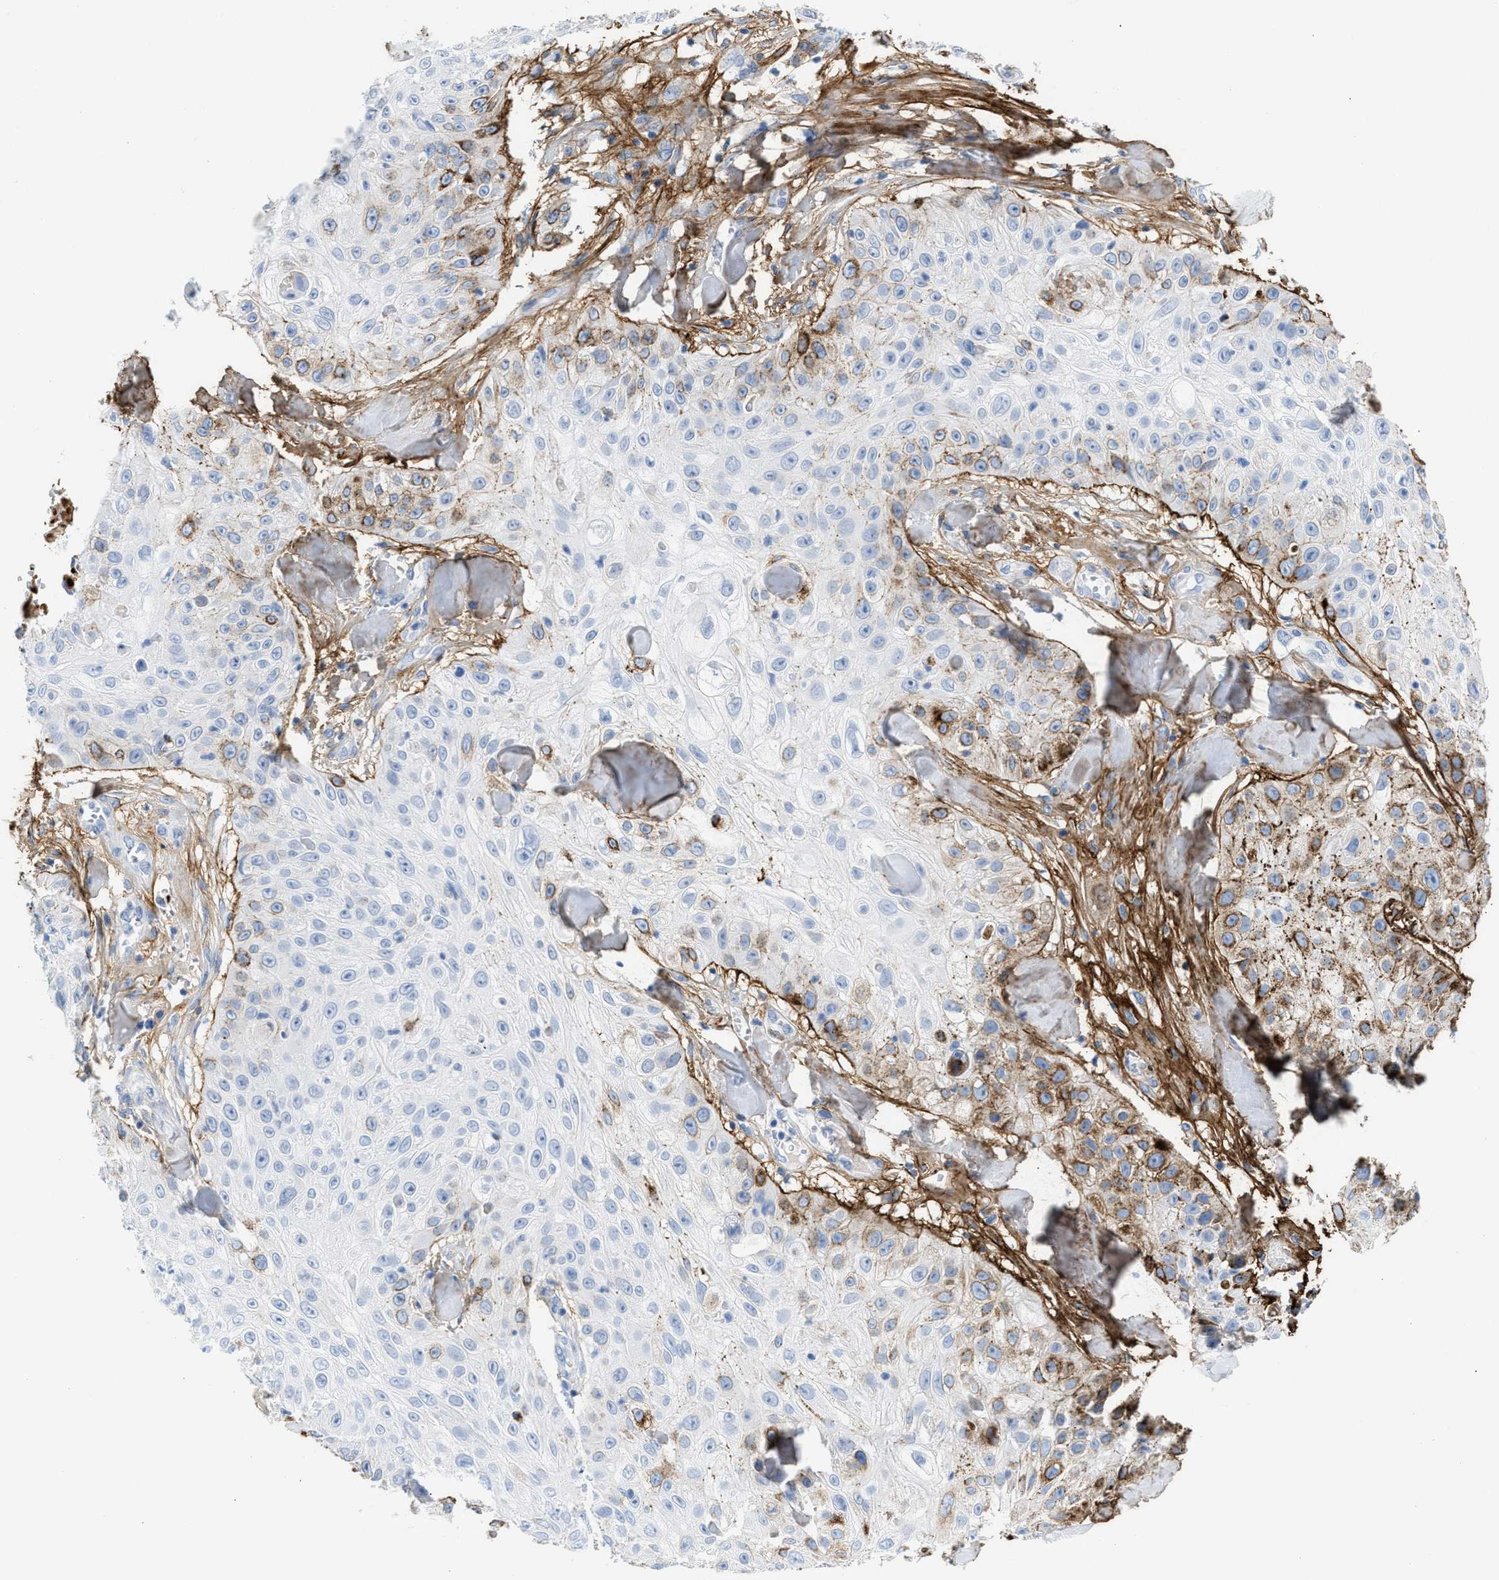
{"staining": {"intensity": "moderate", "quantity": "<25%", "location": "cytoplasmic/membranous"}, "tissue": "skin cancer", "cell_type": "Tumor cells", "image_type": "cancer", "snomed": [{"axis": "morphology", "description": "Squamous cell carcinoma, NOS"}, {"axis": "topography", "description": "Skin"}], "caption": "The immunohistochemical stain highlights moderate cytoplasmic/membranous expression in tumor cells of skin cancer (squamous cell carcinoma) tissue. Immunohistochemistry stains the protein in brown and the nuclei are stained blue.", "gene": "TNR", "patient": {"sex": "male", "age": 86}}